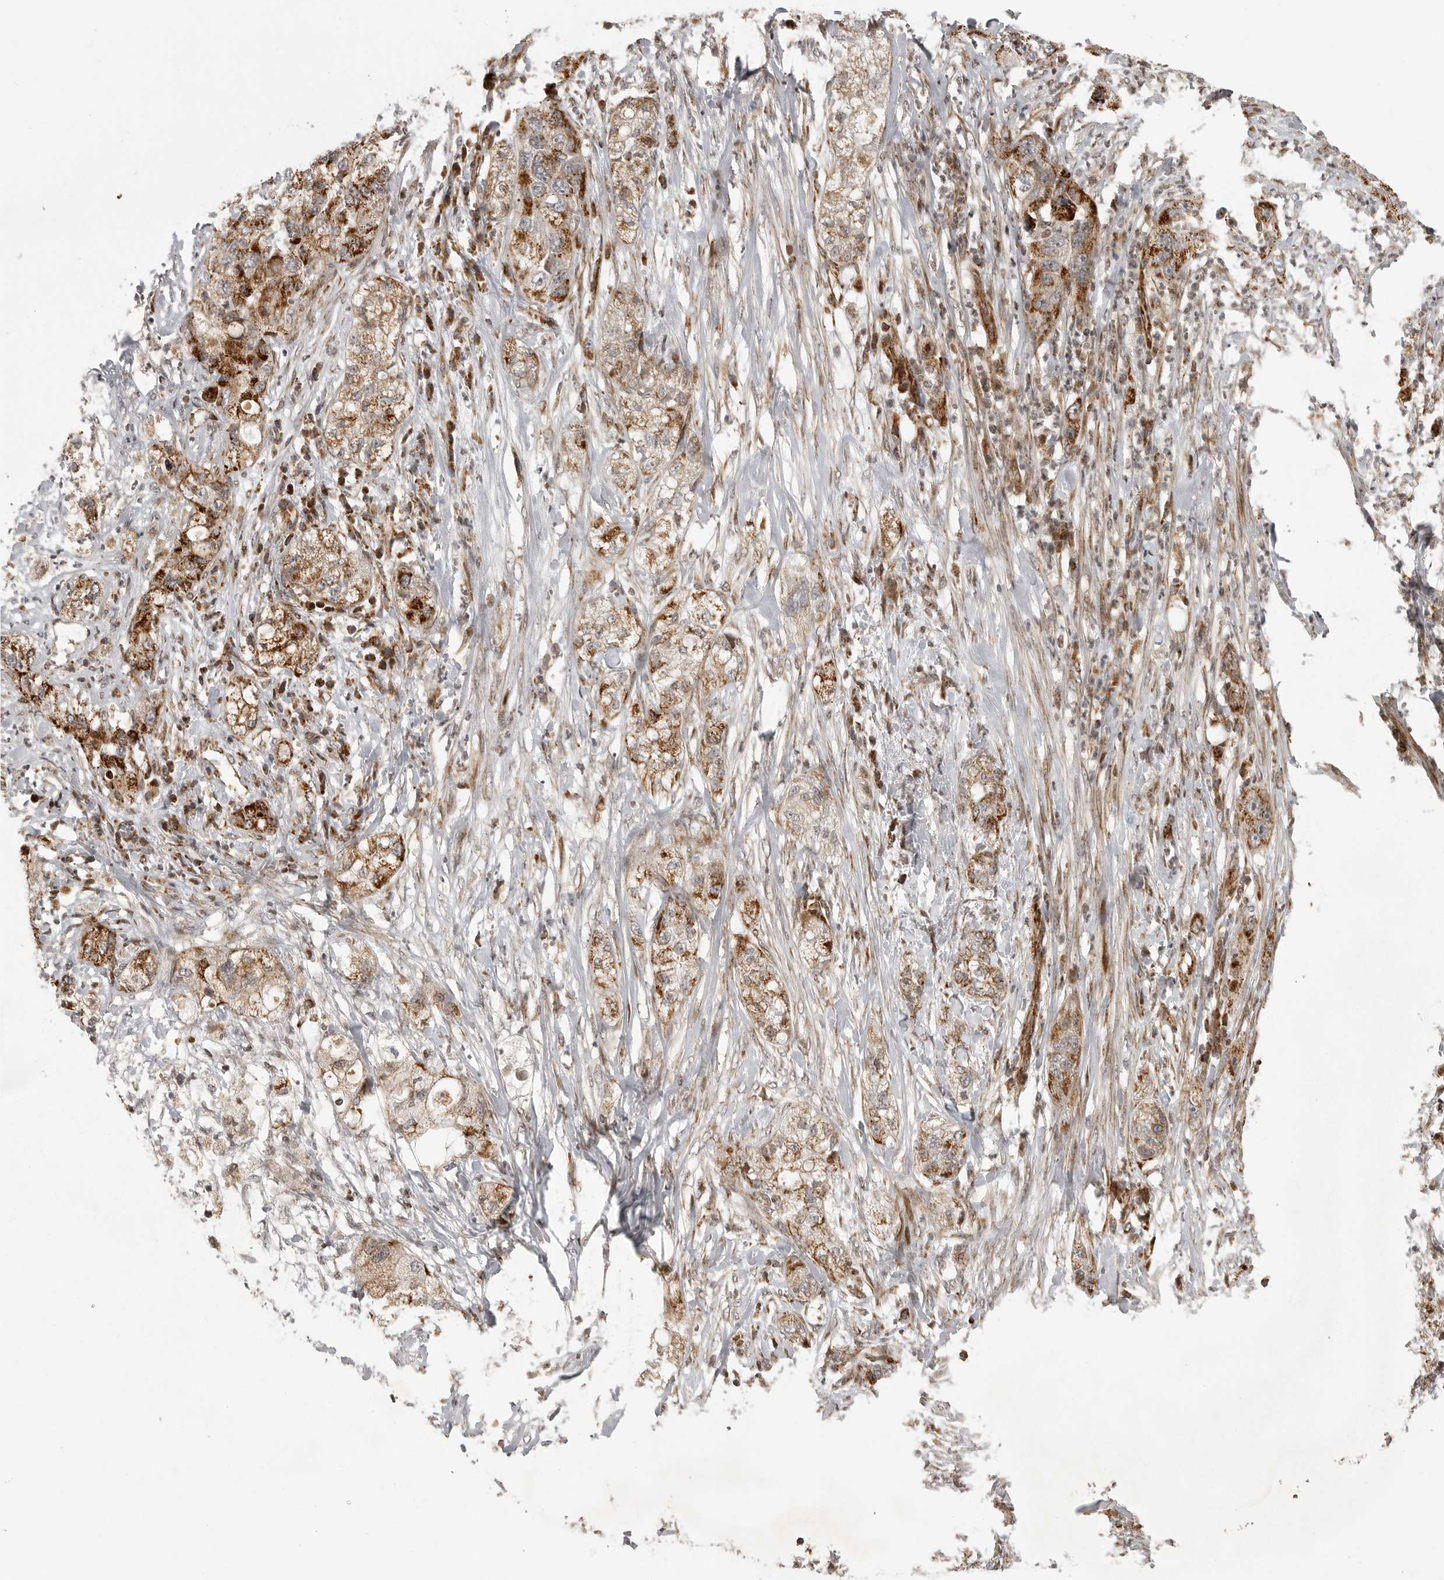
{"staining": {"intensity": "moderate", "quantity": ">75%", "location": "cytoplasmic/membranous"}, "tissue": "pancreatic cancer", "cell_type": "Tumor cells", "image_type": "cancer", "snomed": [{"axis": "morphology", "description": "Adenocarcinoma, NOS"}, {"axis": "topography", "description": "Pancreas"}], "caption": "Immunohistochemical staining of pancreatic cancer demonstrates medium levels of moderate cytoplasmic/membranous positivity in approximately >75% of tumor cells. (DAB (3,3'-diaminobenzidine) IHC, brown staining for protein, blue staining for nuclei).", "gene": "NARS2", "patient": {"sex": "female", "age": 78}}